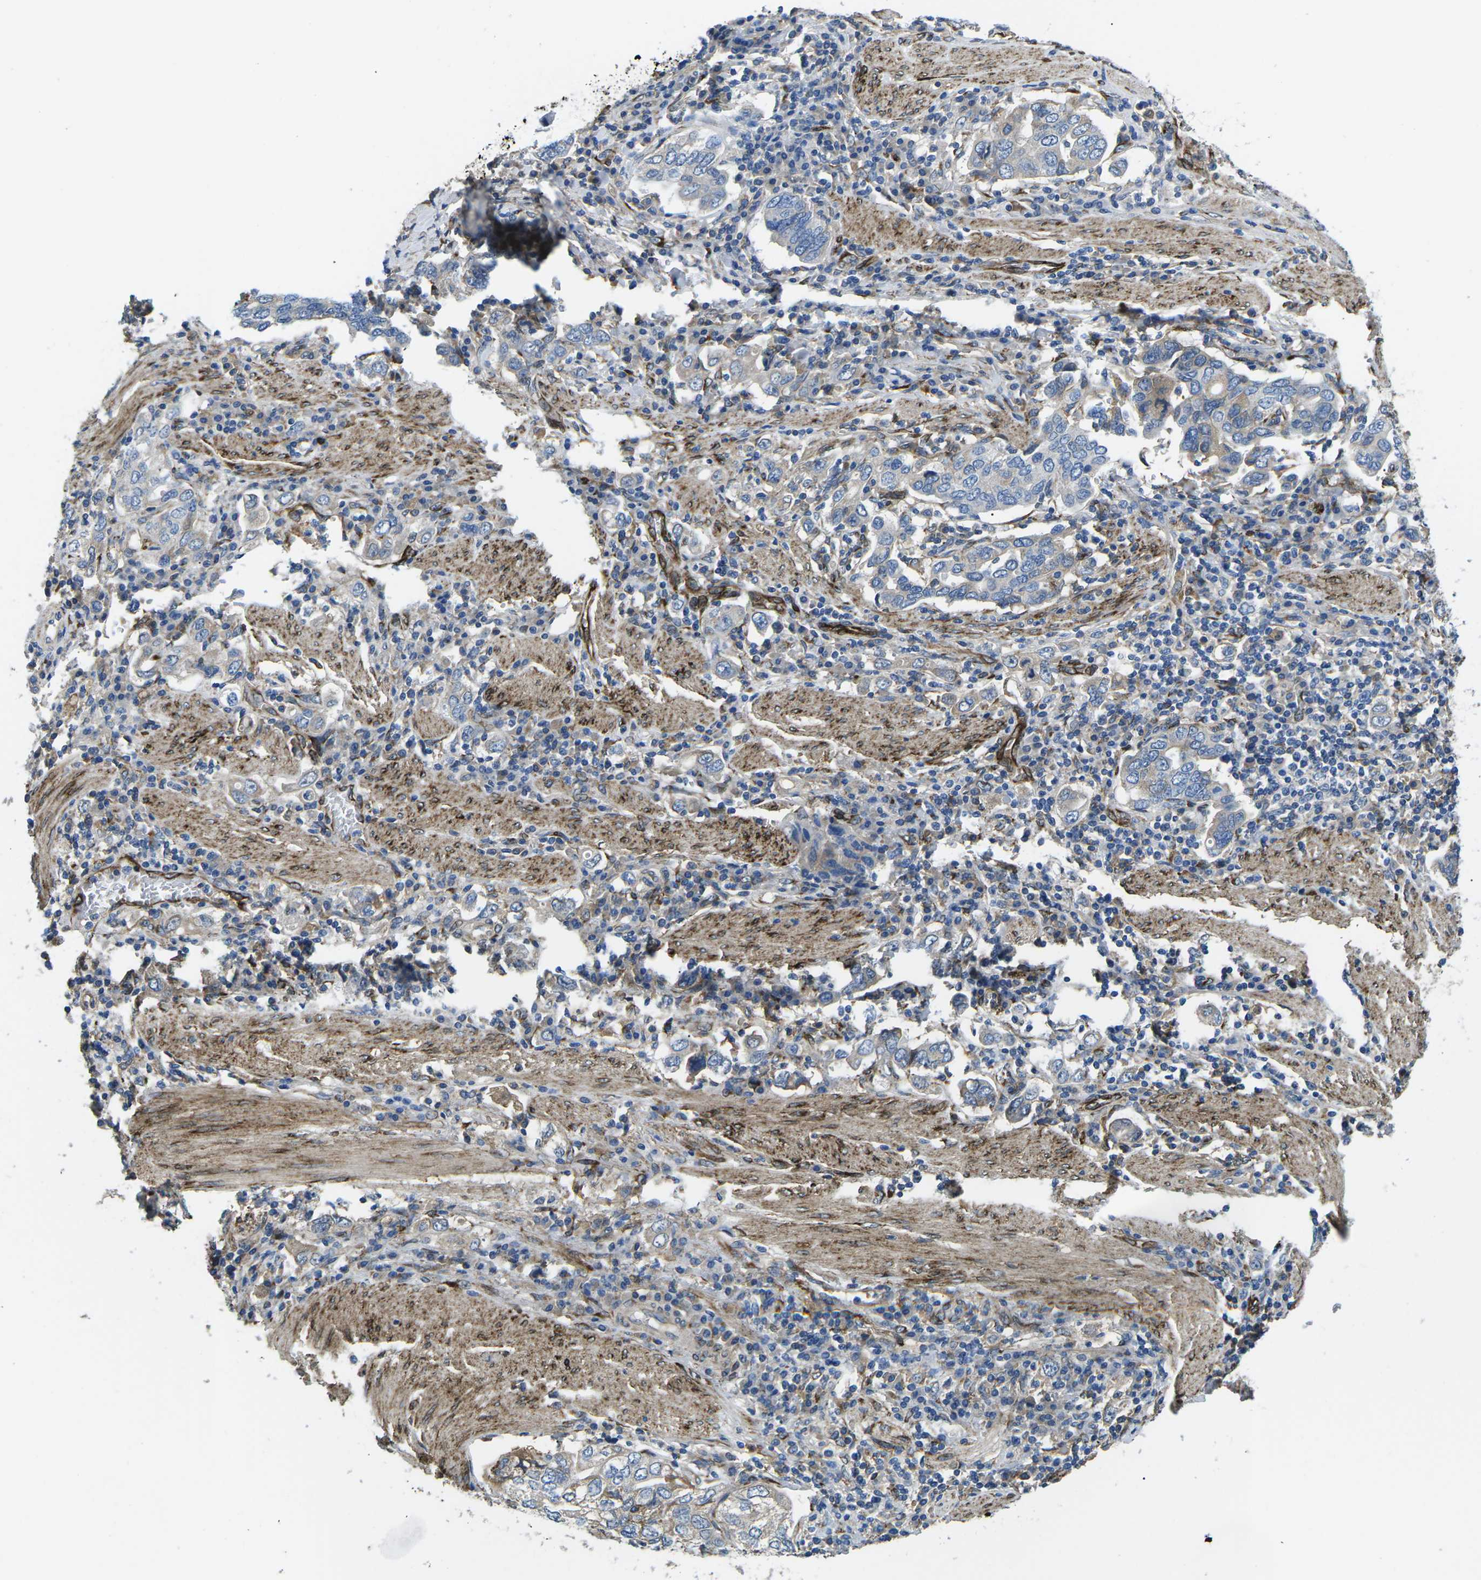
{"staining": {"intensity": "moderate", "quantity": "<25%", "location": "cytoplasmic/membranous"}, "tissue": "stomach cancer", "cell_type": "Tumor cells", "image_type": "cancer", "snomed": [{"axis": "morphology", "description": "Adenocarcinoma, NOS"}, {"axis": "topography", "description": "Stomach, upper"}], "caption": "There is low levels of moderate cytoplasmic/membranous expression in tumor cells of stomach adenocarcinoma, as demonstrated by immunohistochemical staining (brown color).", "gene": "PDZD8", "patient": {"sex": "male", "age": 62}}